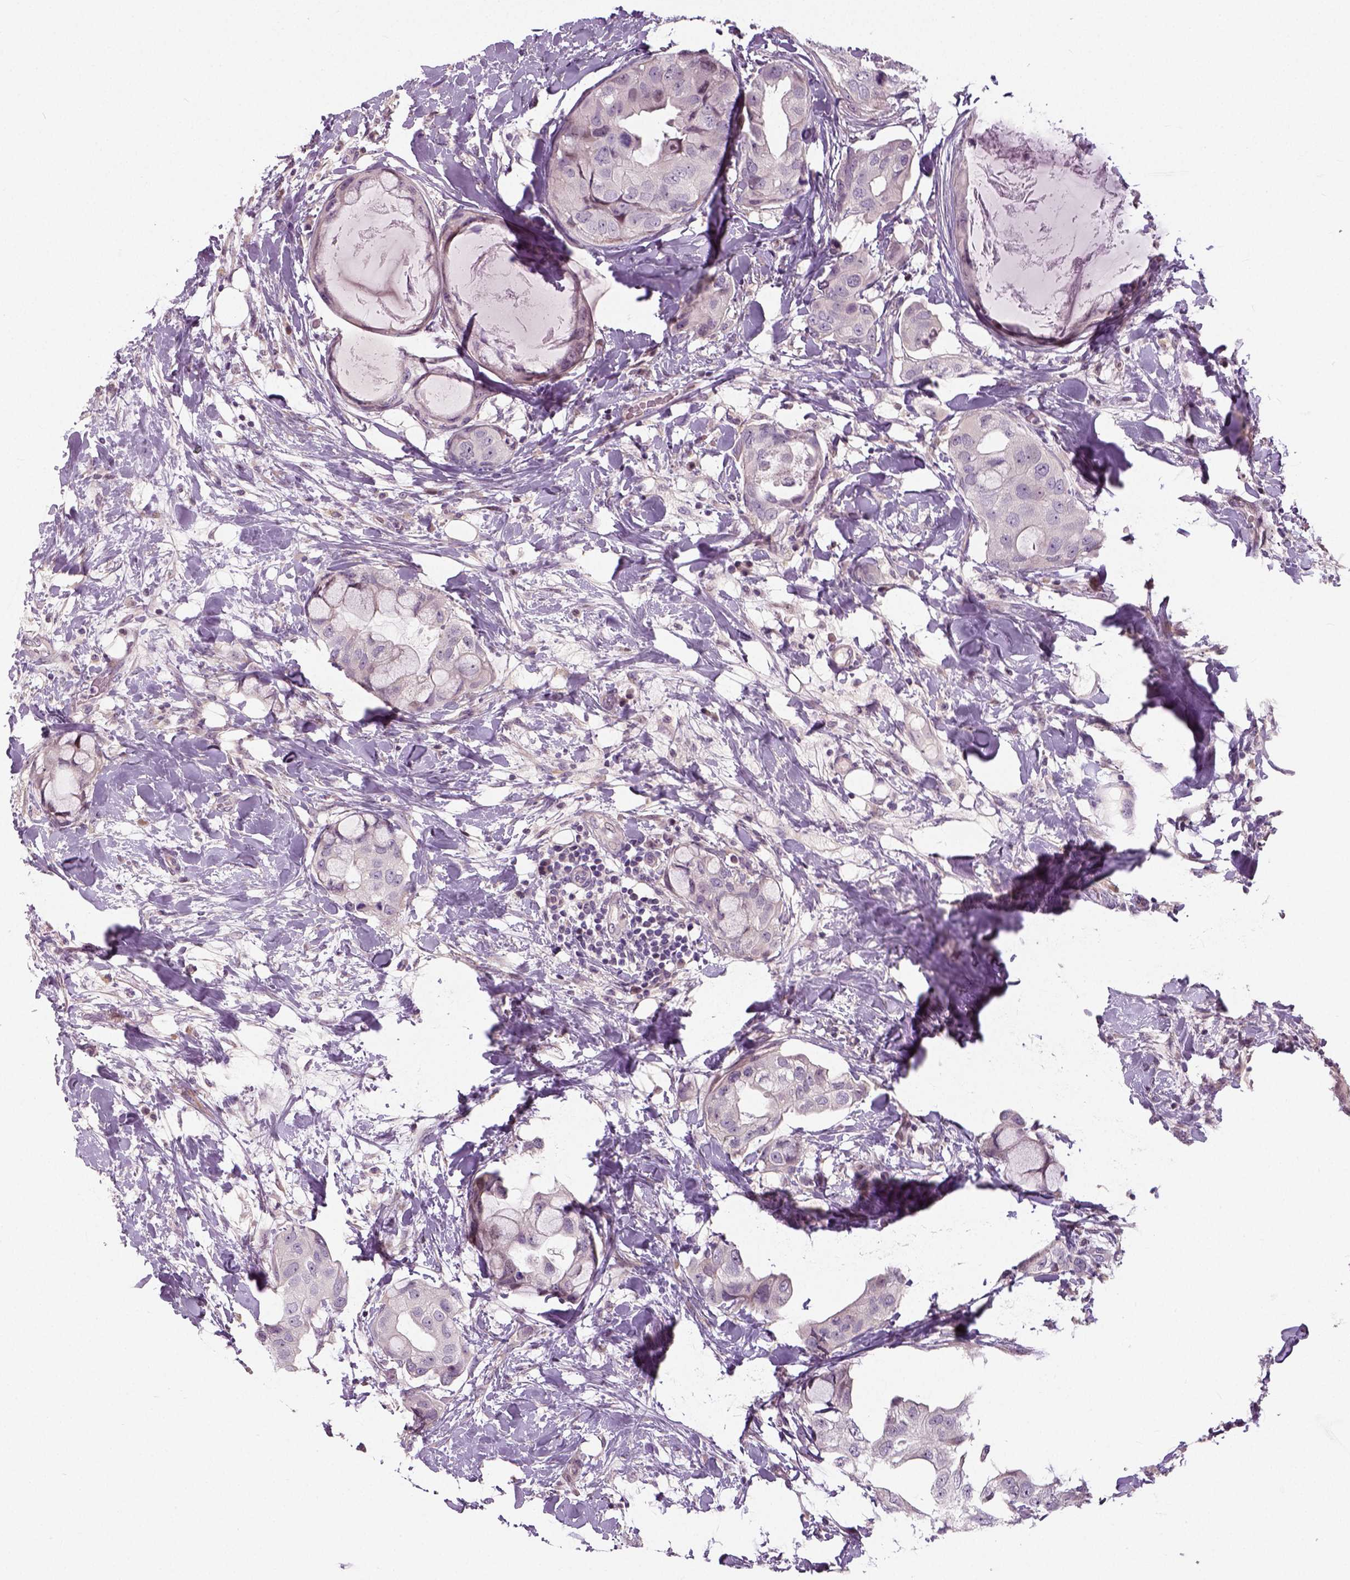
{"staining": {"intensity": "negative", "quantity": "none", "location": "none"}, "tissue": "breast cancer", "cell_type": "Tumor cells", "image_type": "cancer", "snomed": [{"axis": "morphology", "description": "Normal tissue, NOS"}, {"axis": "morphology", "description": "Duct carcinoma"}, {"axis": "topography", "description": "Breast"}], "caption": "IHC histopathology image of human breast intraductal carcinoma stained for a protein (brown), which reveals no staining in tumor cells.", "gene": "NECAB1", "patient": {"sex": "female", "age": 40}}